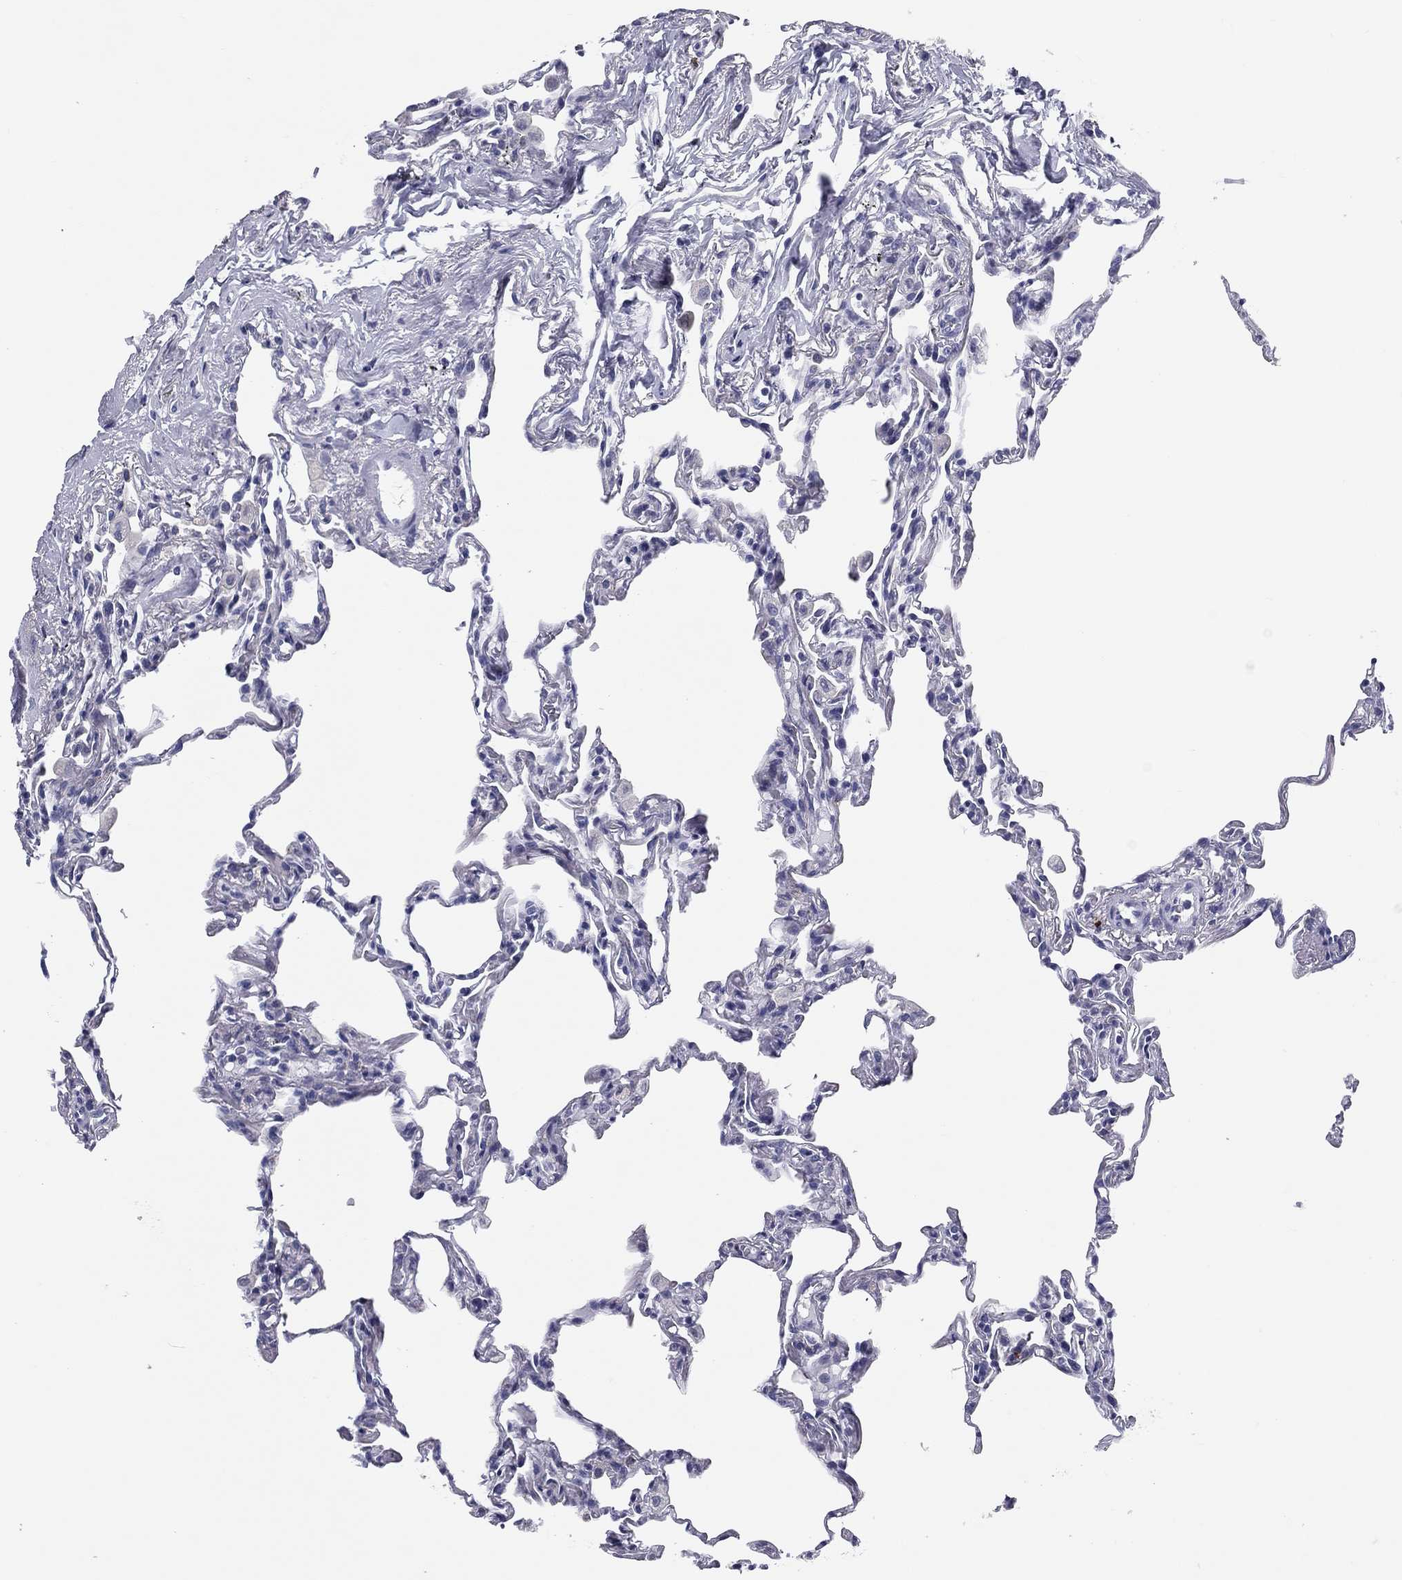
{"staining": {"intensity": "negative", "quantity": "none", "location": "none"}, "tissue": "lung", "cell_type": "Alveolar cells", "image_type": "normal", "snomed": [{"axis": "morphology", "description": "Normal tissue, NOS"}, {"axis": "topography", "description": "Lung"}], "caption": "IHC micrograph of normal lung: human lung stained with DAB demonstrates no significant protein positivity in alveolar cells.", "gene": "HLA", "patient": {"sex": "female", "age": 57}}